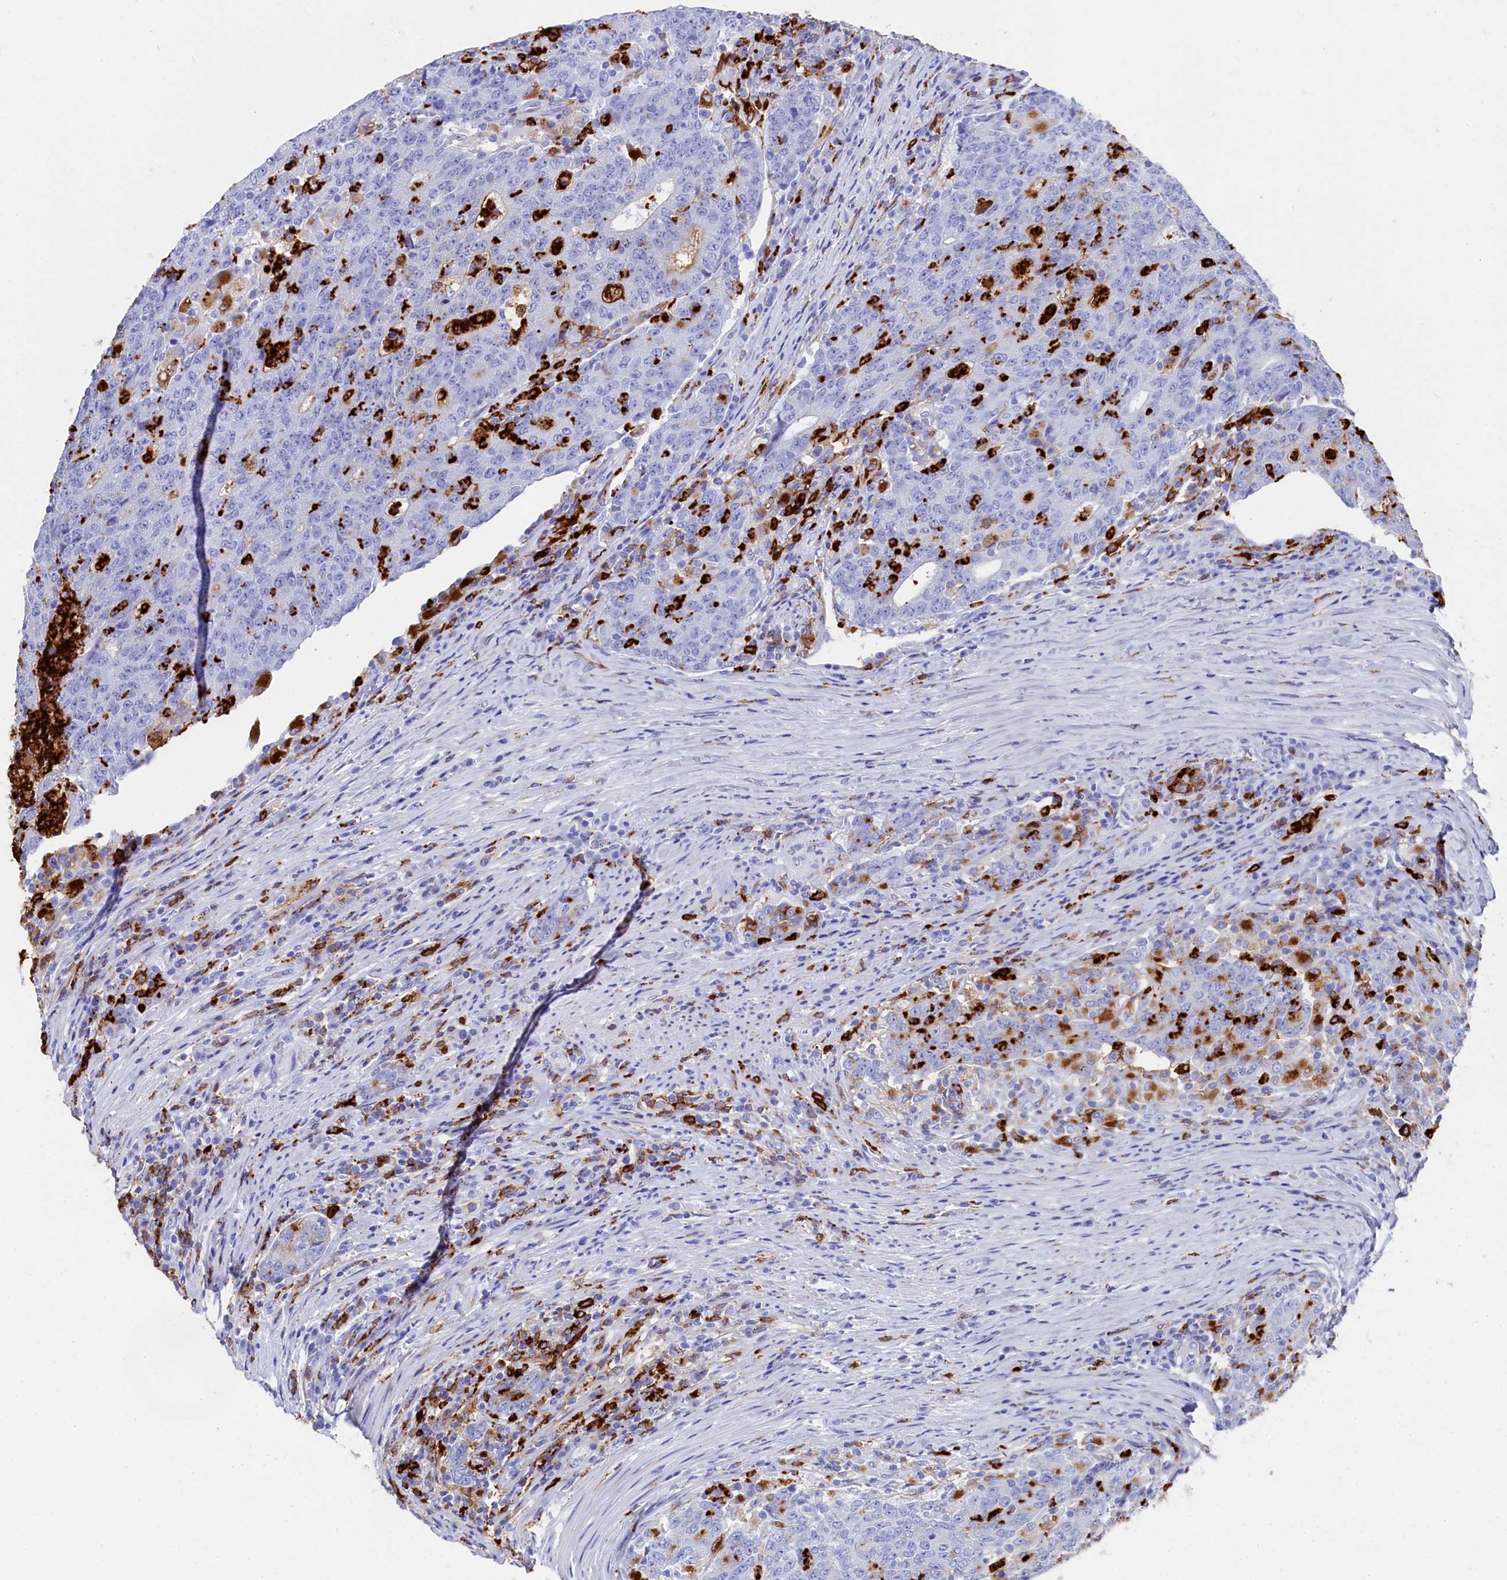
{"staining": {"intensity": "negative", "quantity": "none", "location": "none"}, "tissue": "colorectal cancer", "cell_type": "Tumor cells", "image_type": "cancer", "snomed": [{"axis": "morphology", "description": "Adenocarcinoma, NOS"}, {"axis": "topography", "description": "Colon"}], "caption": "DAB immunohistochemical staining of human colorectal cancer demonstrates no significant expression in tumor cells.", "gene": "PLAC8", "patient": {"sex": "female", "age": 75}}